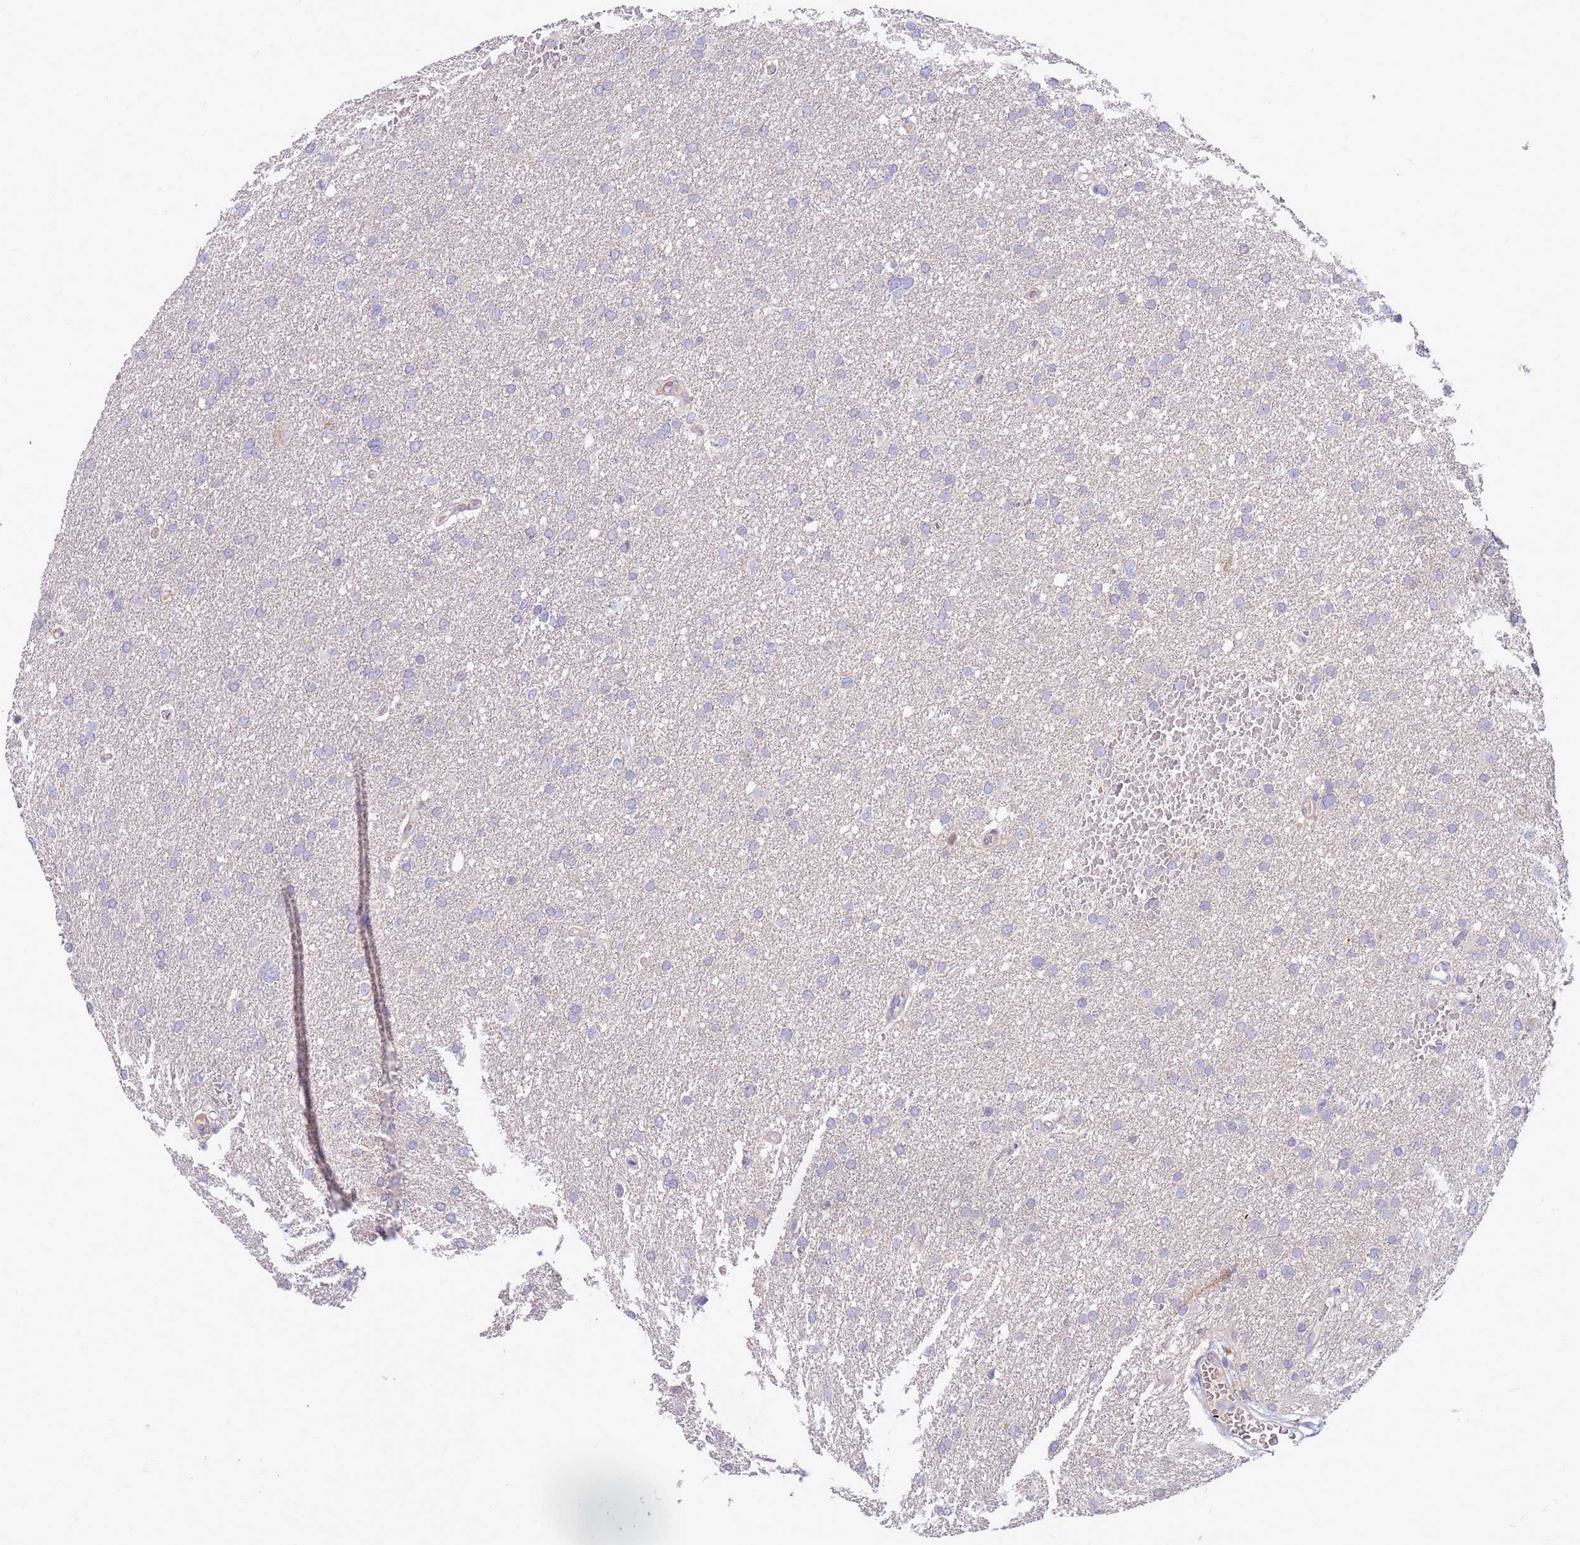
{"staining": {"intensity": "negative", "quantity": "none", "location": "none"}, "tissue": "glioma", "cell_type": "Tumor cells", "image_type": "cancer", "snomed": [{"axis": "morphology", "description": "Glioma, malignant, High grade"}, {"axis": "topography", "description": "Cerebral cortex"}], "caption": "This is an immunohistochemistry (IHC) micrograph of human high-grade glioma (malignant). There is no staining in tumor cells.", "gene": "SLC44A4", "patient": {"sex": "female", "age": 36}}